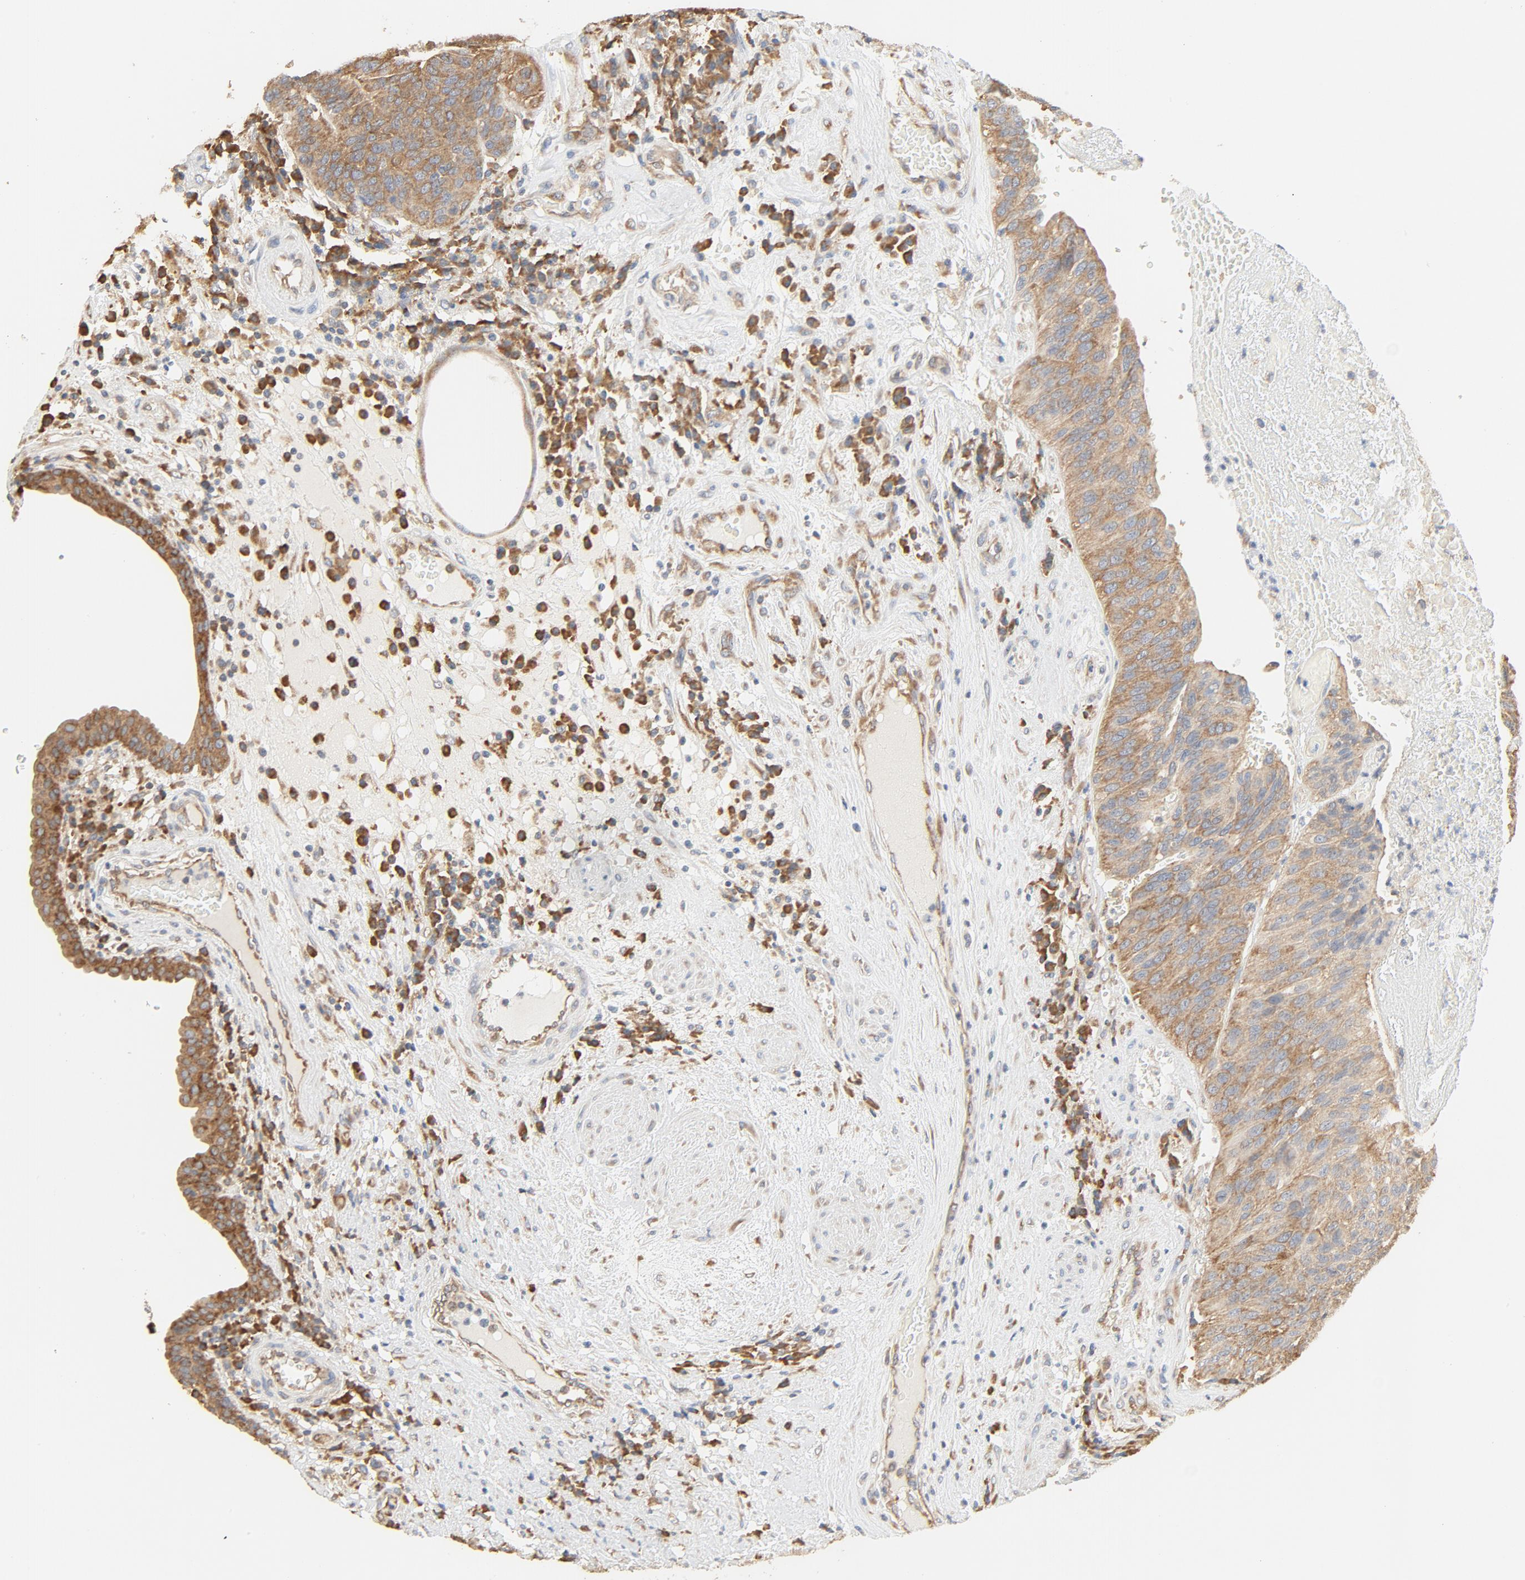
{"staining": {"intensity": "moderate", "quantity": ">75%", "location": "cytoplasmic/membranous"}, "tissue": "urothelial cancer", "cell_type": "Tumor cells", "image_type": "cancer", "snomed": [{"axis": "morphology", "description": "Urothelial carcinoma, High grade"}, {"axis": "topography", "description": "Urinary bladder"}], "caption": "The immunohistochemical stain highlights moderate cytoplasmic/membranous staining in tumor cells of urothelial cancer tissue.", "gene": "RPS6", "patient": {"sex": "male", "age": 66}}